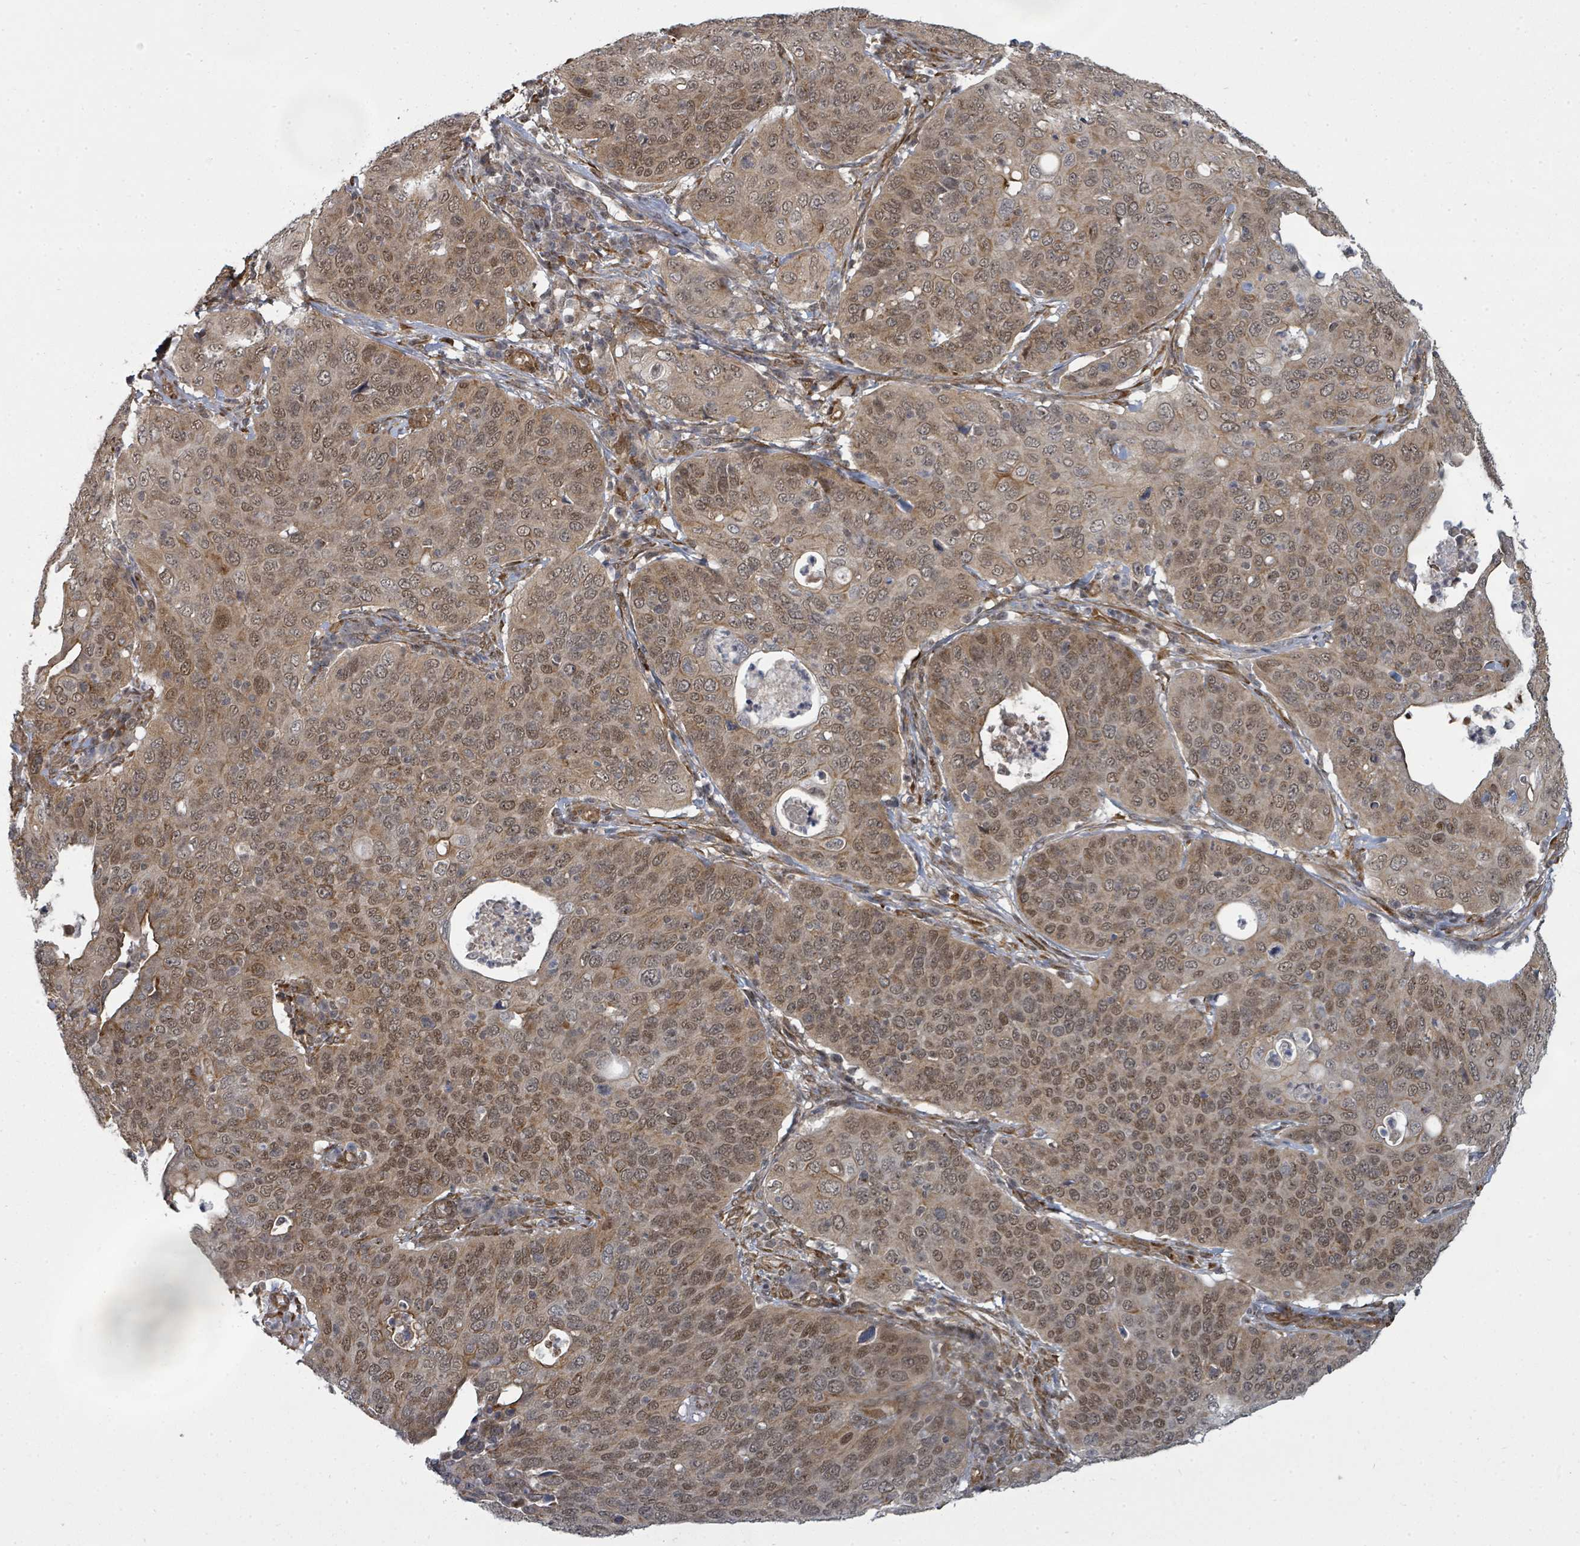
{"staining": {"intensity": "moderate", "quantity": ">75%", "location": "nuclear"}, "tissue": "cervical cancer", "cell_type": "Tumor cells", "image_type": "cancer", "snomed": [{"axis": "morphology", "description": "Squamous cell carcinoma, NOS"}, {"axis": "topography", "description": "Cervix"}], "caption": "Cervical cancer (squamous cell carcinoma) tissue shows moderate nuclear positivity in approximately >75% of tumor cells, visualized by immunohistochemistry.", "gene": "PSMG2", "patient": {"sex": "female", "age": 36}}